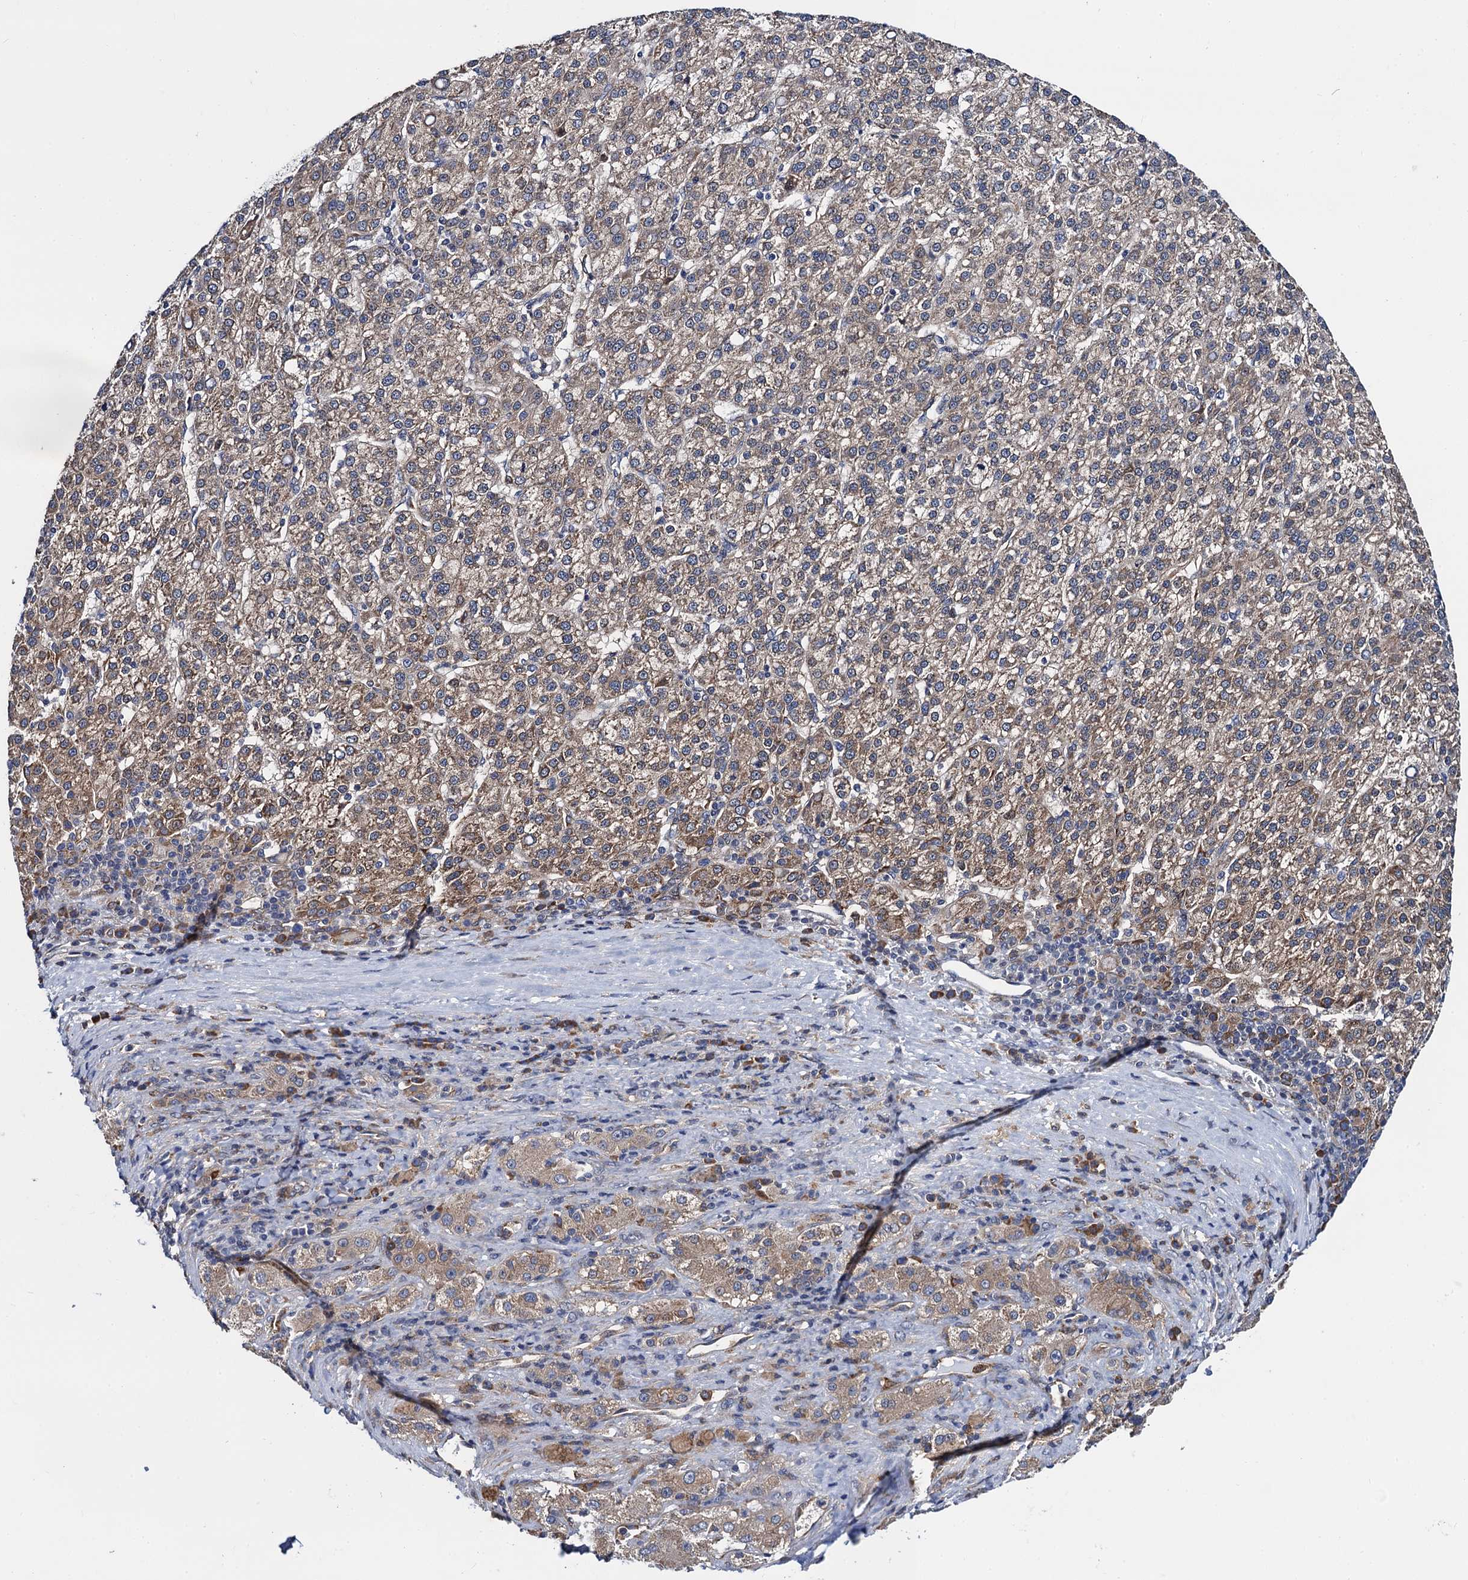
{"staining": {"intensity": "moderate", "quantity": ">75%", "location": "cytoplasmic/membranous"}, "tissue": "liver cancer", "cell_type": "Tumor cells", "image_type": "cancer", "snomed": [{"axis": "morphology", "description": "Carcinoma, Hepatocellular, NOS"}, {"axis": "topography", "description": "Liver"}], "caption": "Immunohistochemistry (IHC) photomicrograph of neoplastic tissue: human liver cancer stained using IHC shows medium levels of moderate protein expression localized specifically in the cytoplasmic/membranous of tumor cells, appearing as a cytoplasmic/membranous brown color.", "gene": "PGLS", "patient": {"sex": "female", "age": 58}}